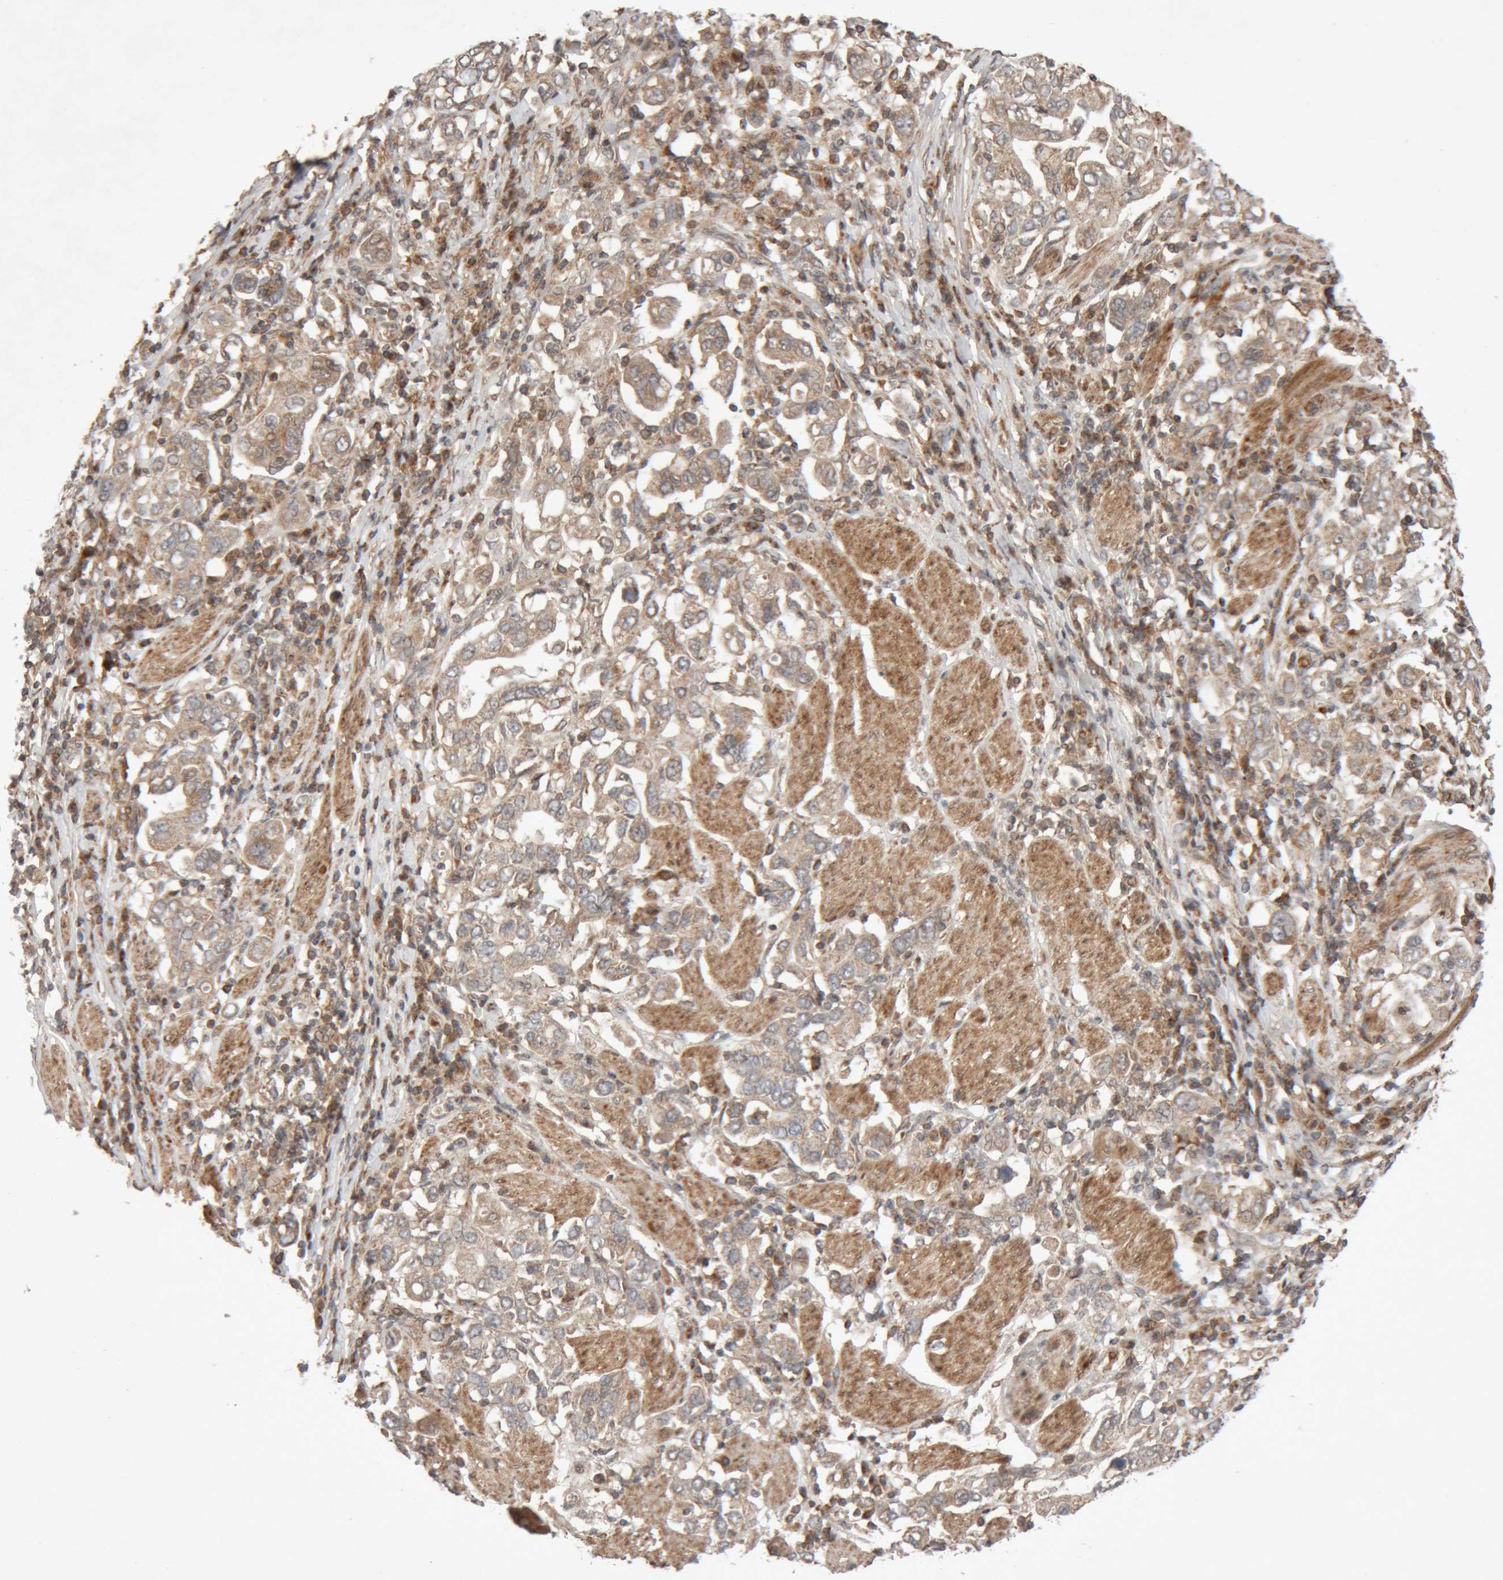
{"staining": {"intensity": "weak", "quantity": "25%-75%", "location": "cytoplasmic/membranous"}, "tissue": "stomach cancer", "cell_type": "Tumor cells", "image_type": "cancer", "snomed": [{"axis": "morphology", "description": "Adenocarcinoma, NOS"}, {"axis": "topography", "description": "Stomach, upper"}], "caption": "Human stomach adenocarcinoma stained with a brown dye displays weak cytoplasmic/membranous positive staining in about 25%-75% of tumor cells.", "gene": "KIF21B", "patient": {"sex": "male", "age": 62}}